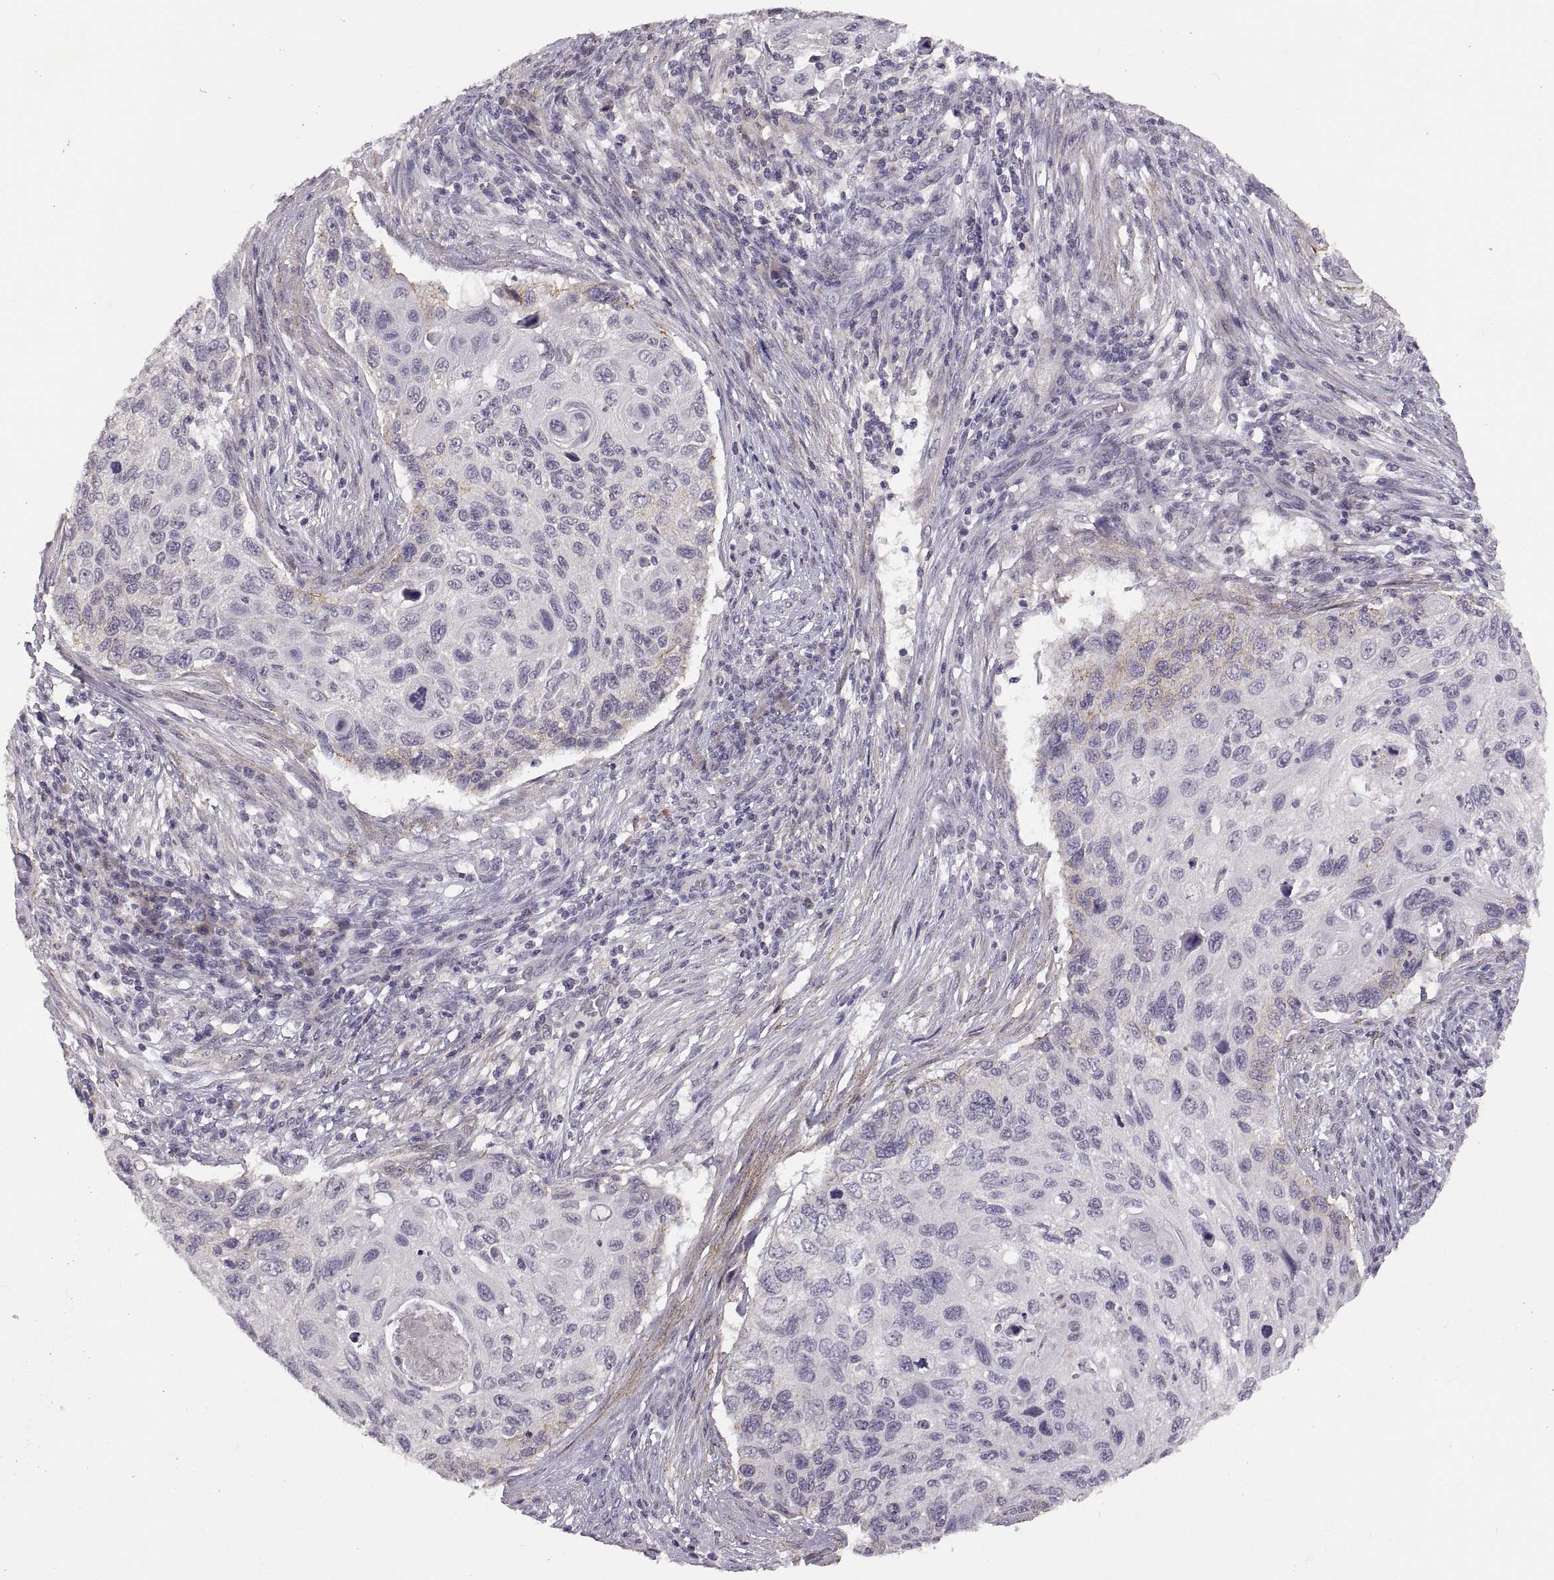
{"staining": {"intensity": "moderate", "quantity": "<25%", "location": "cytoplasmic/membranous"}, "tissue": "cervical cancer", "cell_type": "Tumor cells", "image_type": "cancer", "snomed": [{"axis": "morphology", "description": "Squamous cell carcinoma, NOS"}, {"axis": "topography", "description": "Cervix"}], "caption": "This photomicrograph exhibits squamous cell carcinoma (cervical) stained with immunohistochemistry to label a protein in brown. The cytoplasmic/membranous of tumor cells show moderate positivity for the protein. Nuclei are counter-stained blue.", "gene": "CDH2", "patient": {"sex": "female", "age": 70}}